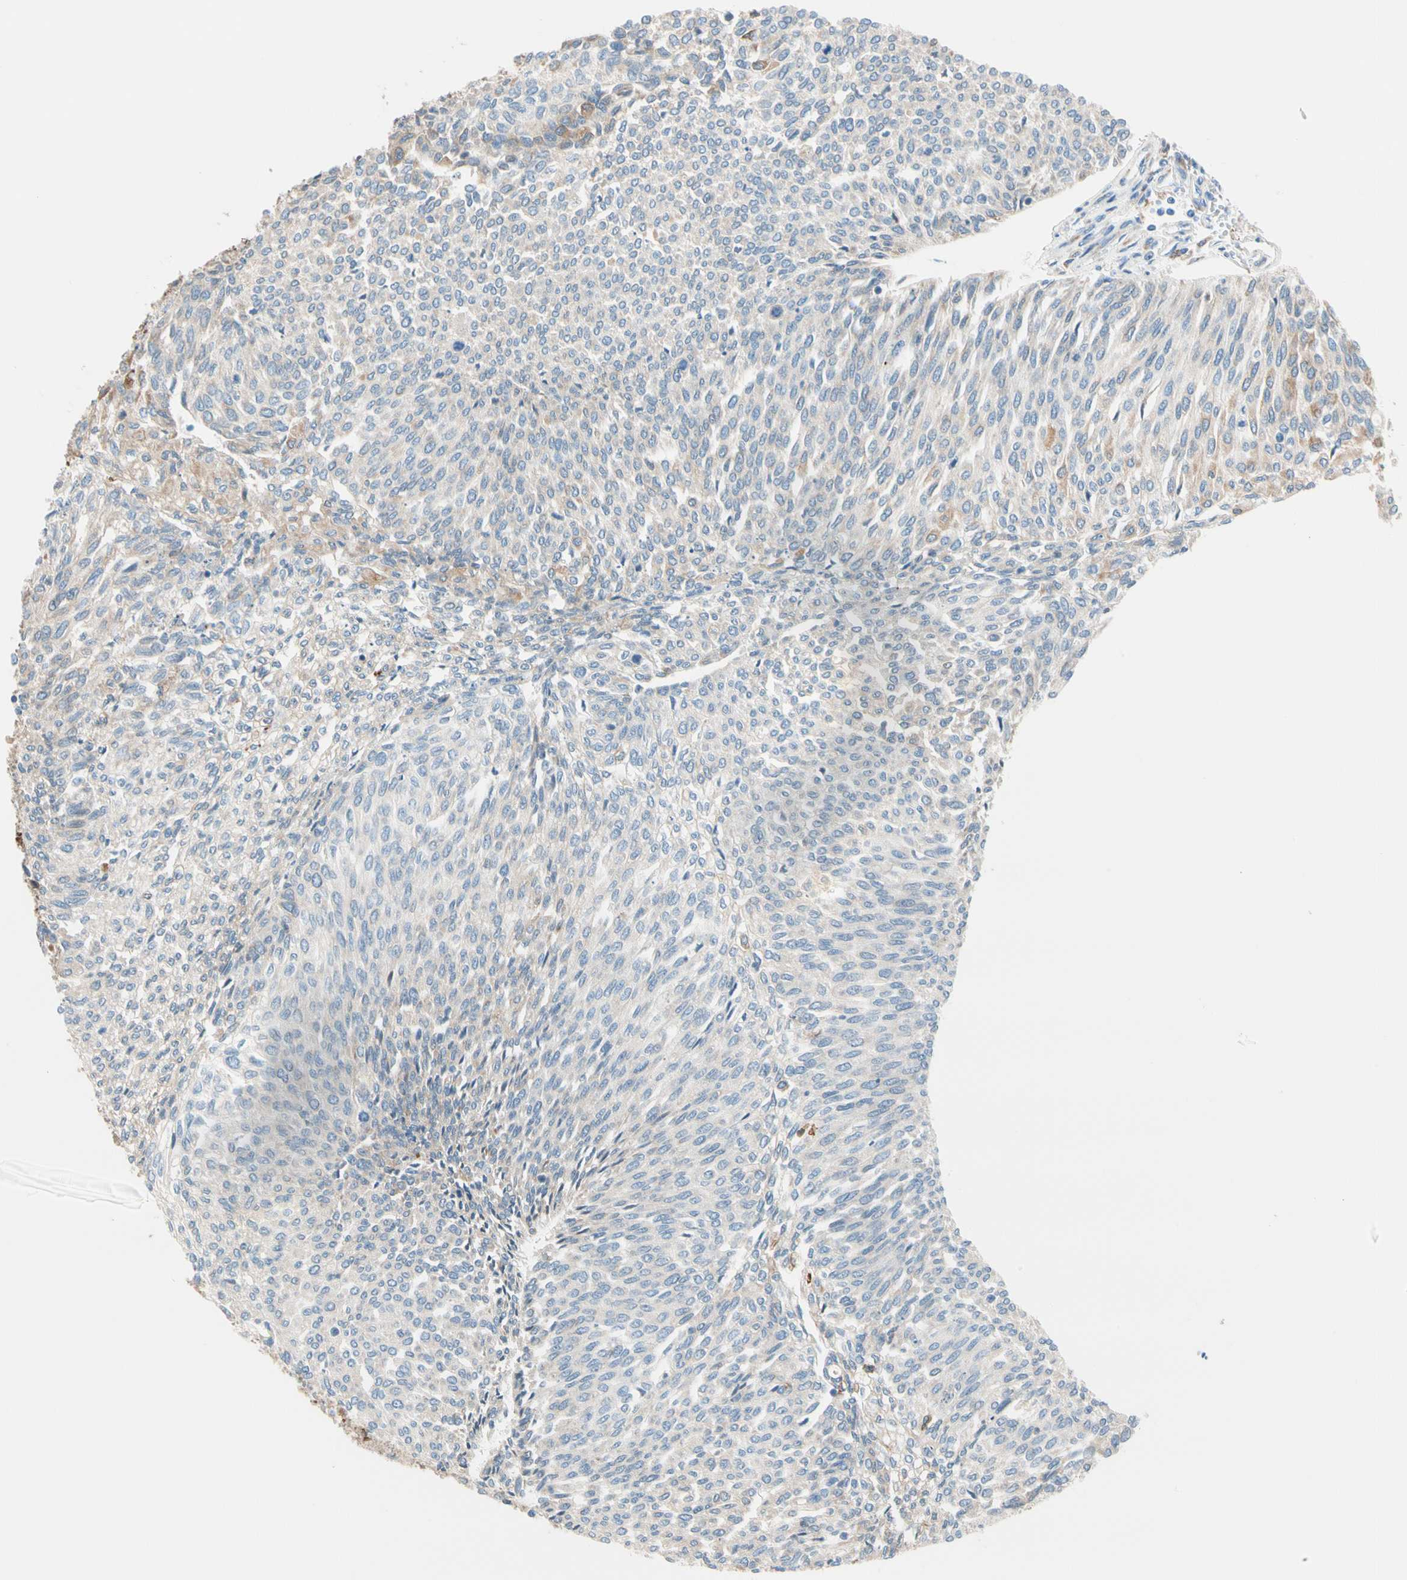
{"staining": {"intensity": "weak", "quantity": "<25%", "location": "cytoplasmic/membranous"}, "tissue": "urothelial cancer", "cell_type": "Tumor cells", "image_type": "cancer", "snomed": [{"axis": "morphology", "description": "Urothelial carcinoma, Low grade"}, {"axis": "topography", "description": "Urinary bladder"}], "caption": "Tumor cells show no significant protein positivity in urothelial carcinoma (low-grade).", "gene": "LRPAP1", "patient": {"sex": "female", "age": 79}}